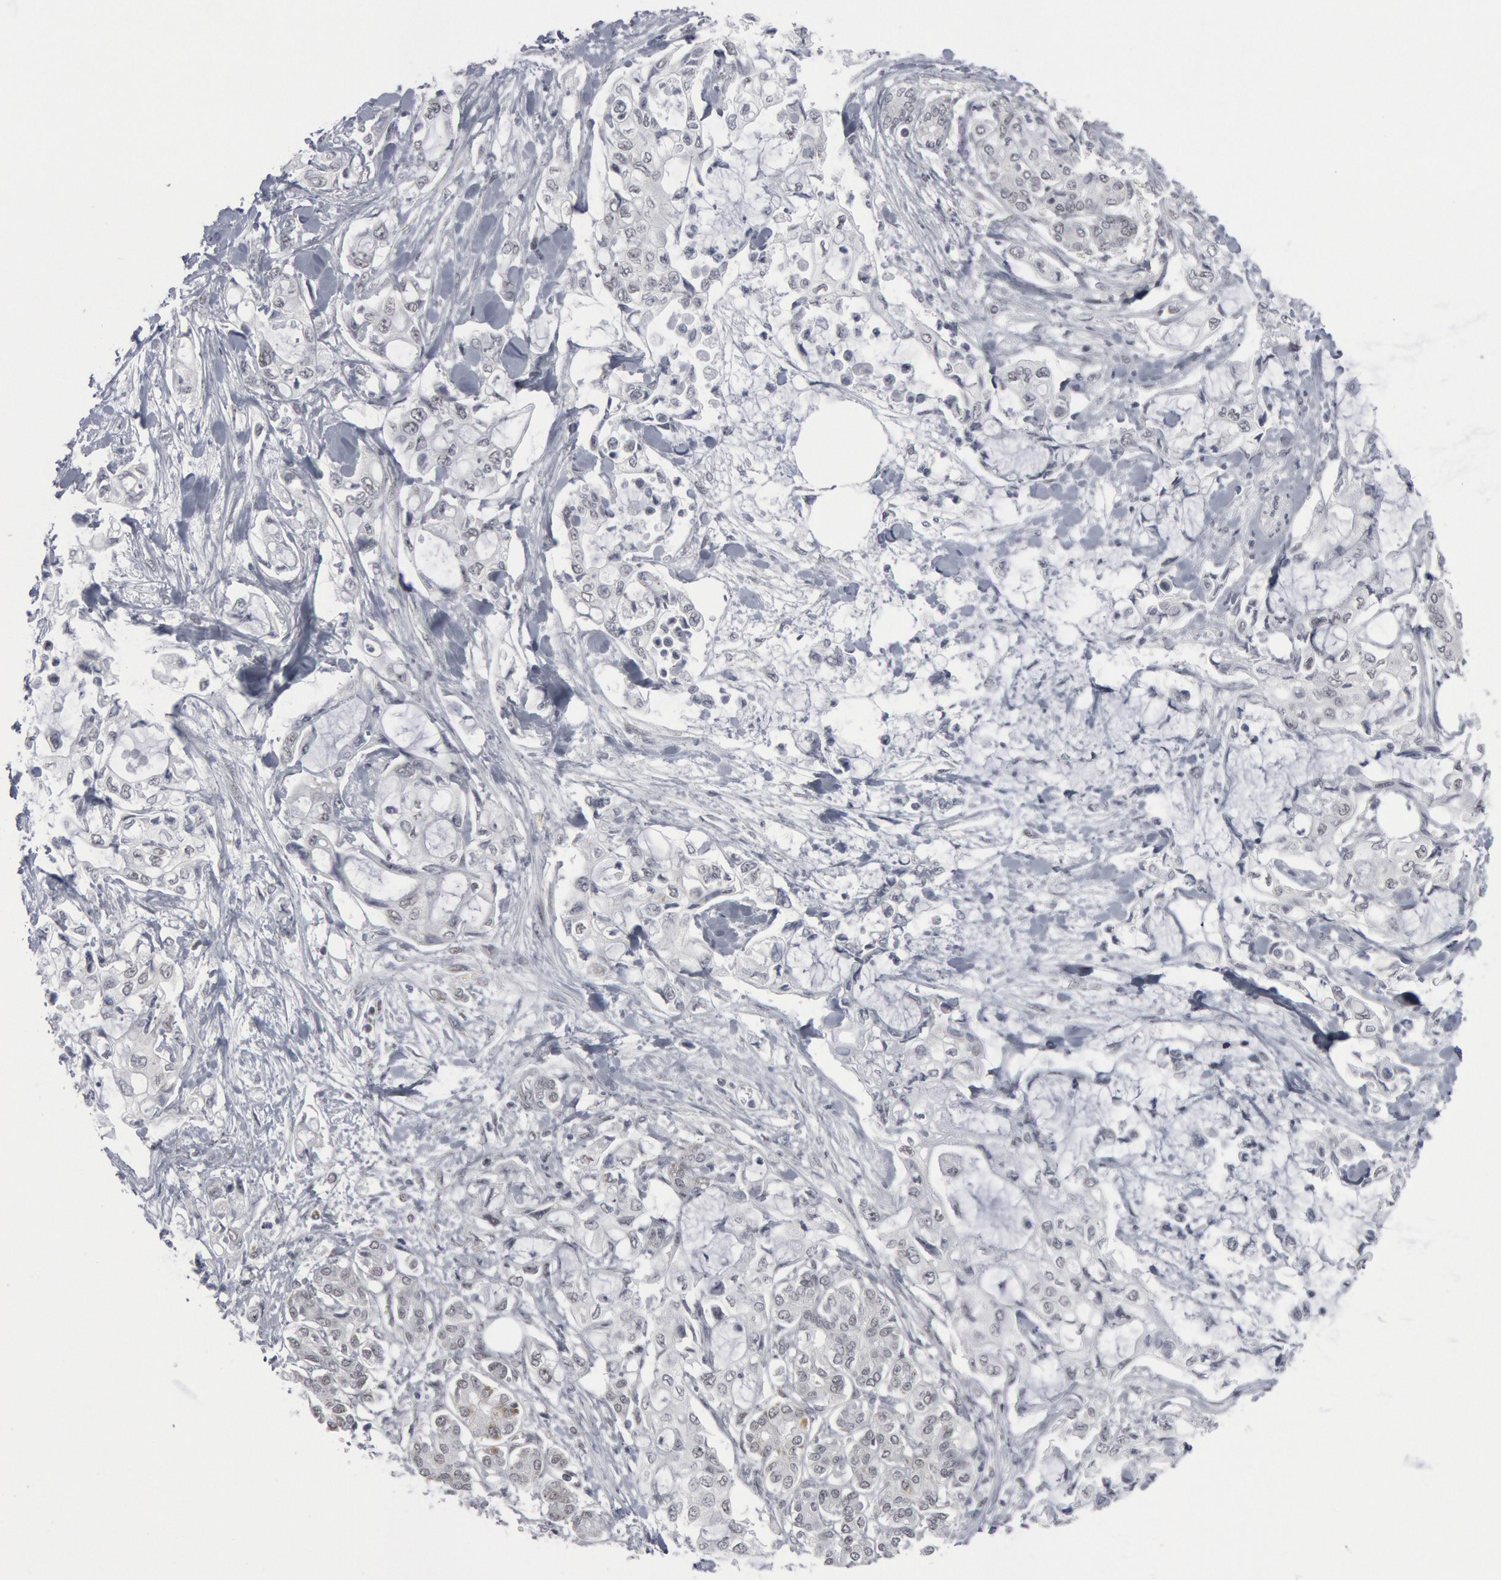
{"staining": {"intensity": "negative", "quantity": "none", "location": "none"}, "tissue": "pancreatic cancer", "cell_type": "Tumor cells", "image_type": "cancer", "snomed": [{"axis": "morphology", "description": "Adenocarcinoma, NOS"}, {"axis": "topography", "description": "Pancreas"}], "caption": "Tumor cells show no significant protein expression in pancreatic cancer.", "gene": "CASP9", "patient": {"sex": "female", "age": 70}}